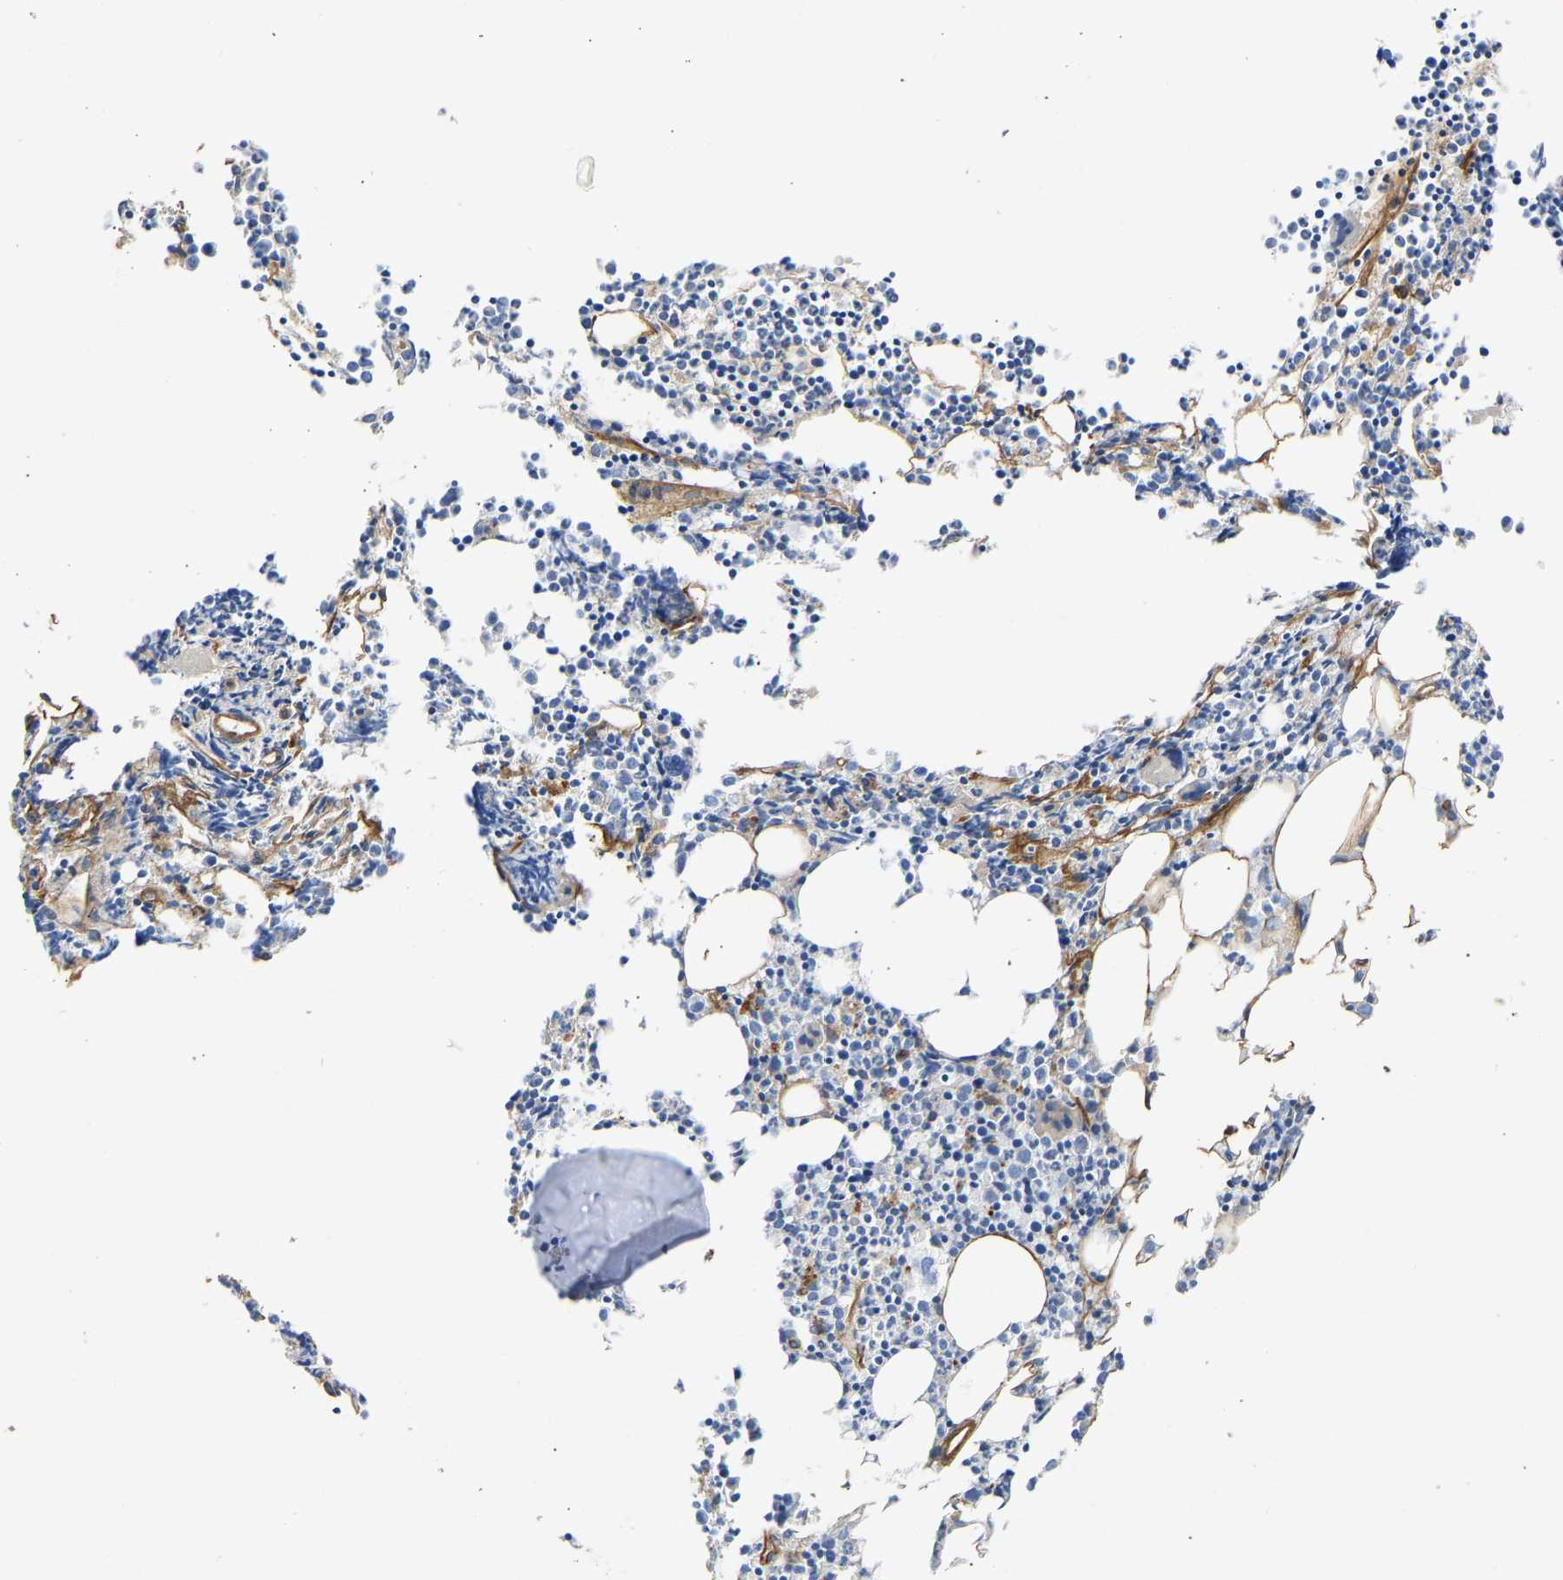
{"staining": {"intensity": "weak", "quantity": "<25%", "location": "cytoplasmic/membranous"}, "tissue": "bone marrow", "cell_type": "Hematopoietic cells", "image_type": "normal", "snomed": [{"axis": "morphology", "description": "Normal tissue, NOS"}, {"axis": "morphology", "description": "Inflammation, NOS"}, {"axis": "topography", "description": "Bone marrow"}], "caption": "Immunohistochemistry micrograph of benign bone marrow: human bone marrow stained with DAB (3,3'-diaminobenzidine) shows no significant protein positivity in hematopoietic cells.", "gene": "MYO1C", "patient": {"sex": "female", "age": 53}}